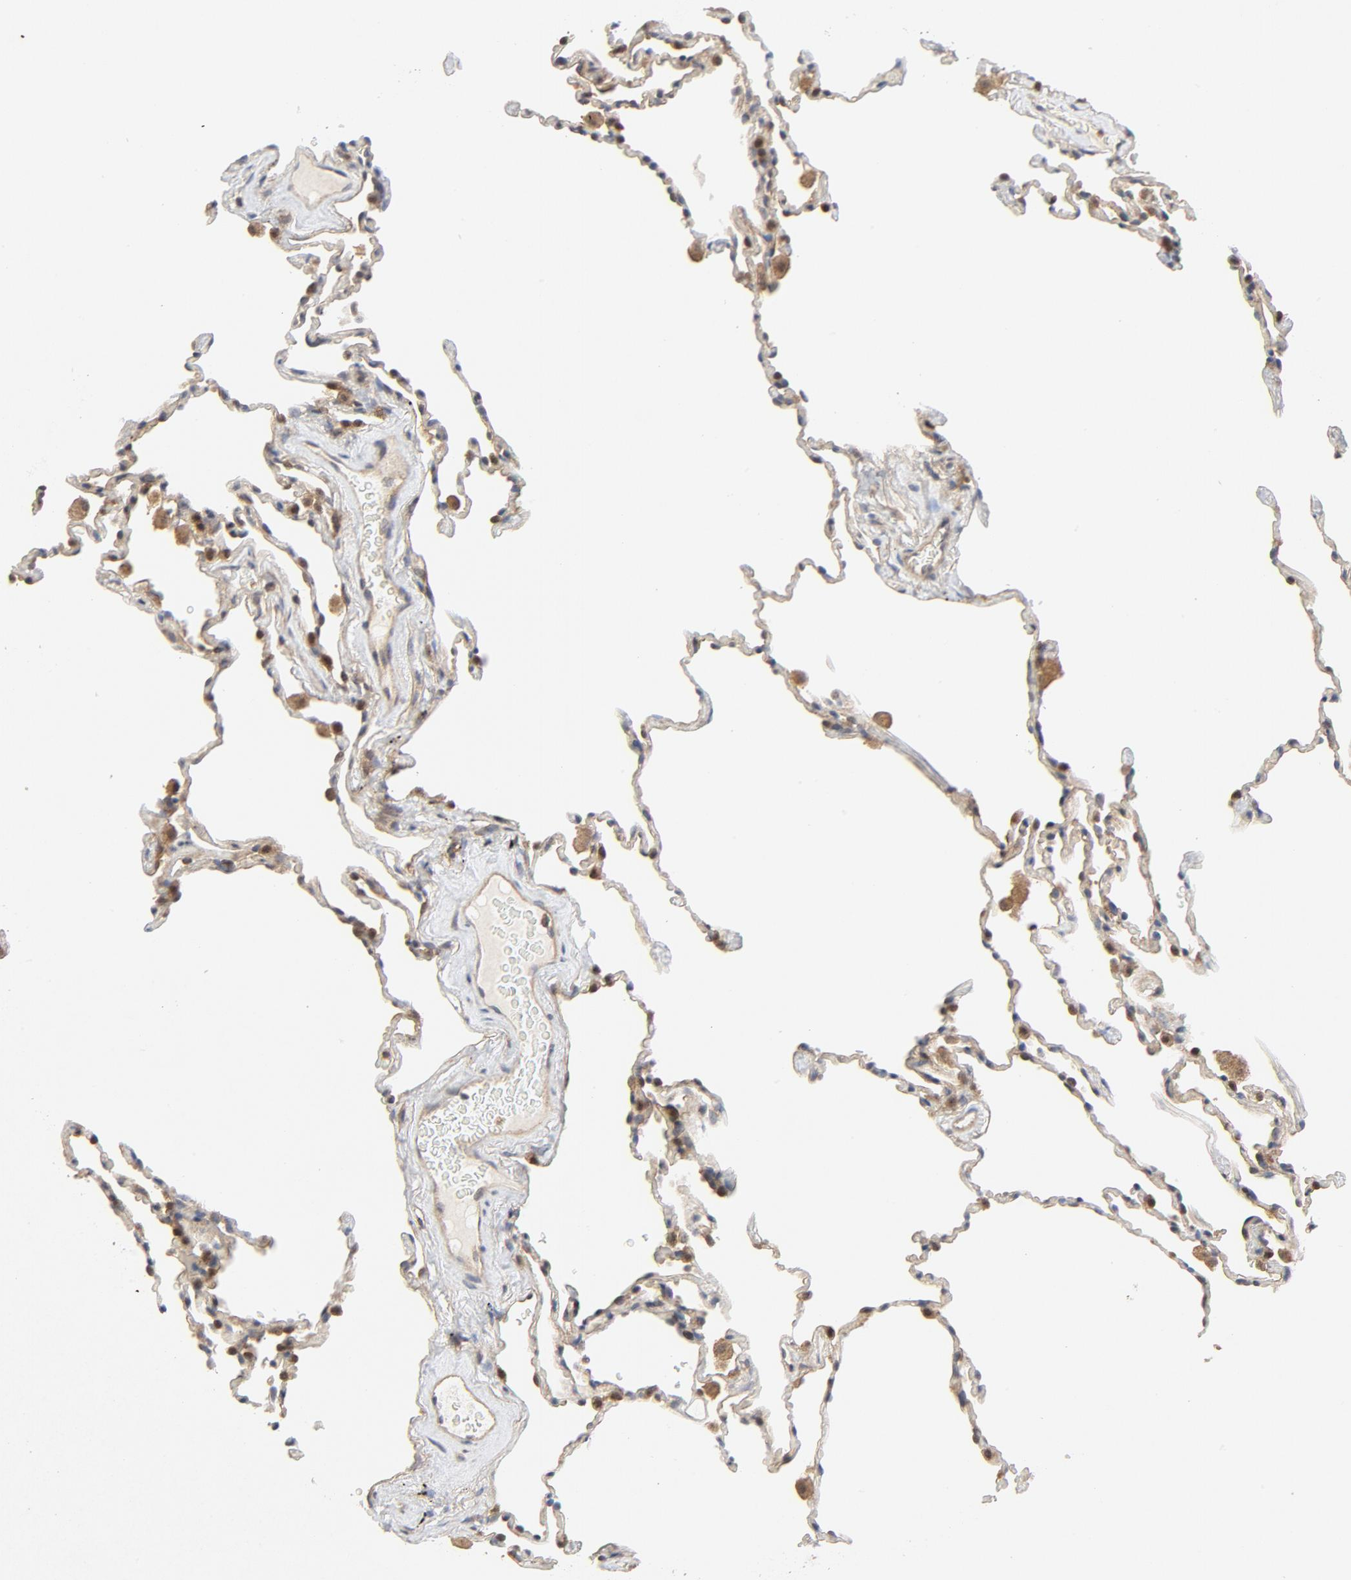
{"staining": {"intensity": "weak", "quantity": "<25%", "location": "cytoplasmic/membranous"}, "tissue": "lung", "cell_type": "Alveolar cells", "image_type": "normal", "snomed": [{"axis": "morphology", "description": "Normal tissue, NOS"}, {"axis": "morphology", "description": "Soft tissue tumor metastatic"}, {"axis": "topography", "description": "Lung"}], "caption": "Histopathology image shows no protein staining in alveolar cells of normal lung. (Immunohistochemistry (ihc), brightfield microscopy, high magnification).", "gene": "MAP2K7", "patient": {"sex": "male", "age": 59}}